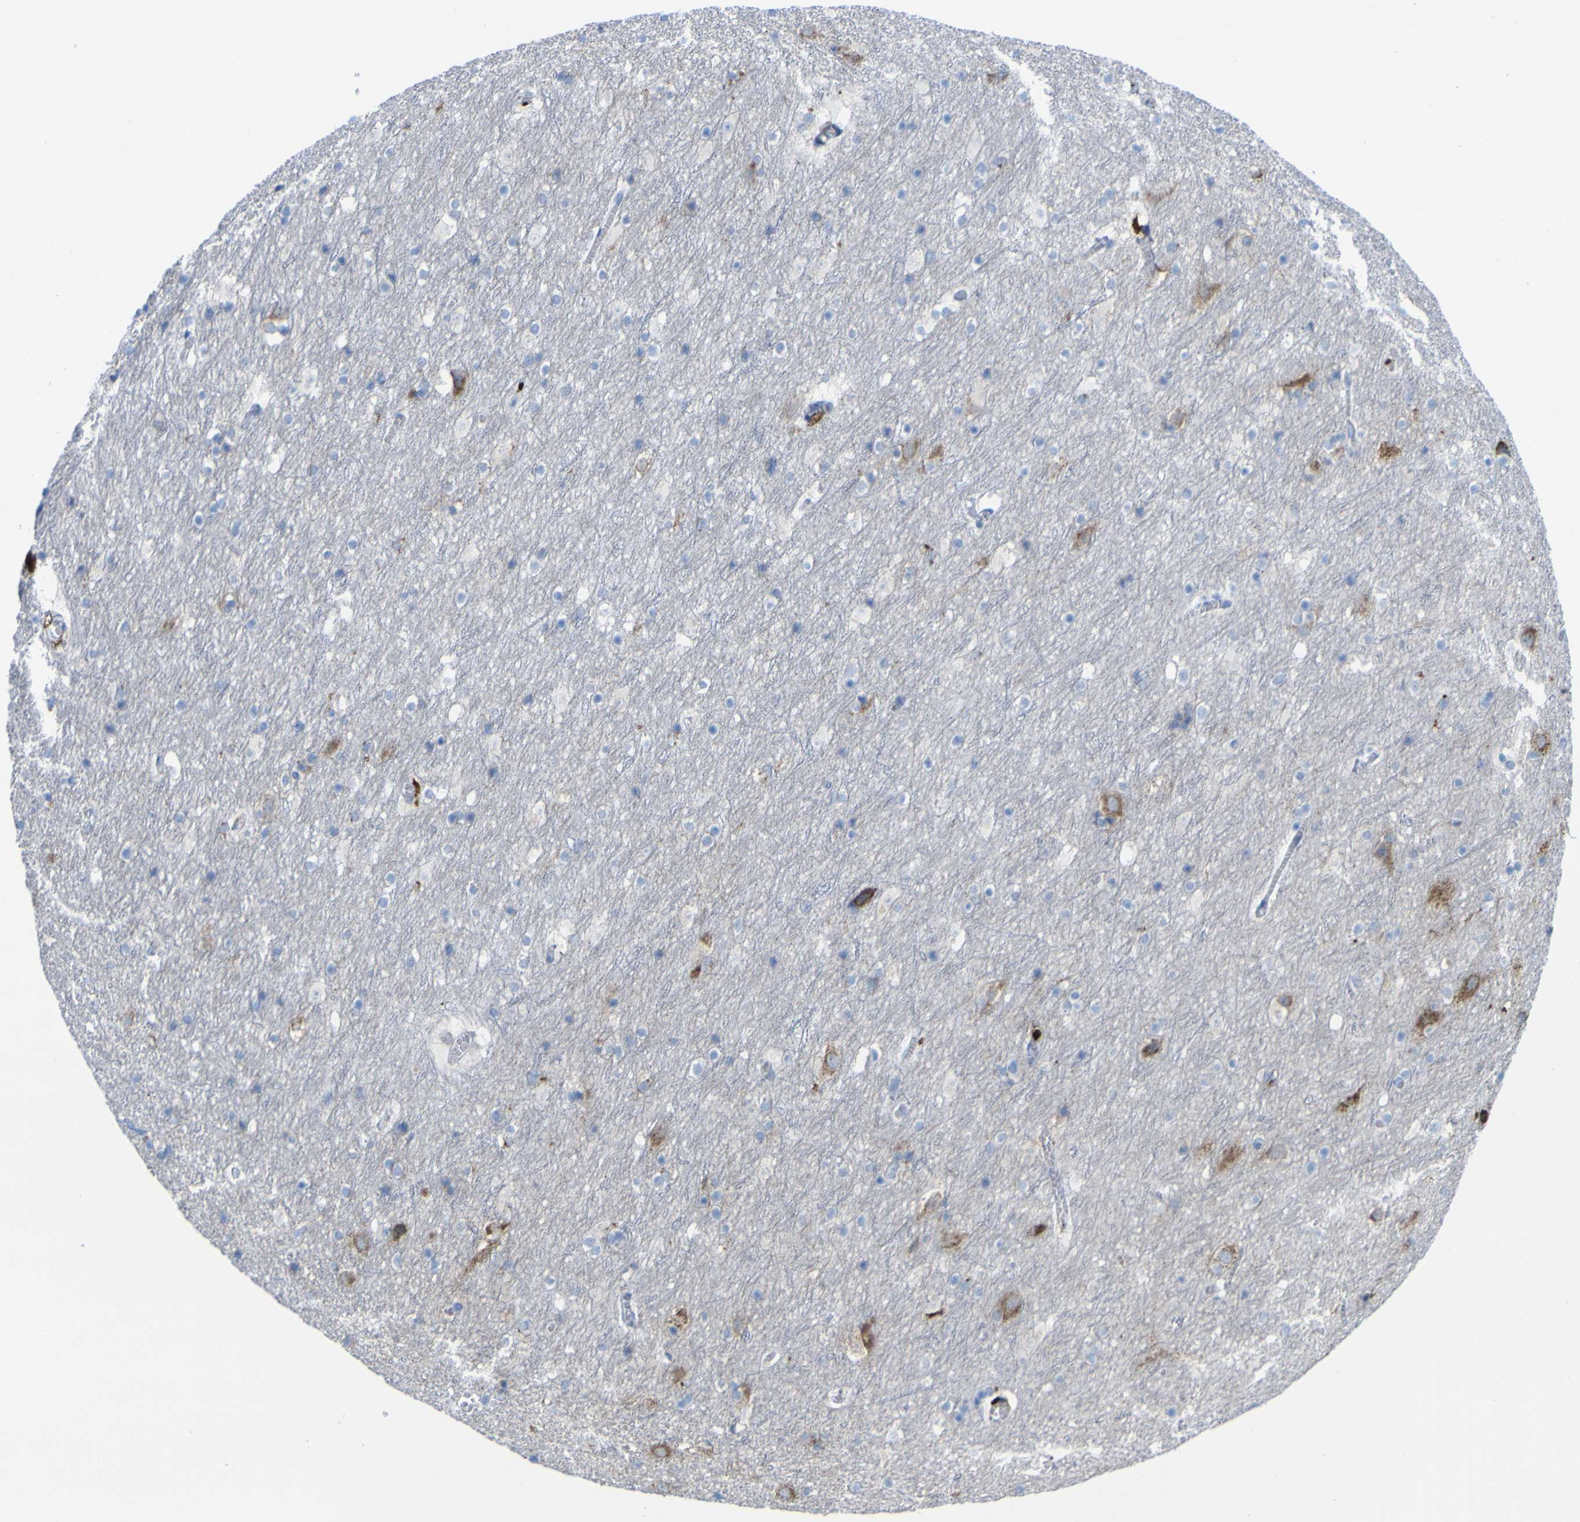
{"staining": {"intensity": "negative", "quantity": "none", "location": "none"}, "tissue": "cerebral cortex", "cell_type": "Endothelial cells", "image_type": "normal", "snomed": [{"axis": "morphology", "description": "Normal tissue, NOS"}, {"axis": "topography", "description": "Cerebral cortex"}], "caption": "An immunohistochemistry micrograph of normal cerebral cortex is shown. There is no staining in endothelial cells of cerebral cortex.", "gene": "PLD3", "patient": {"sex": "male", "age": 45}}